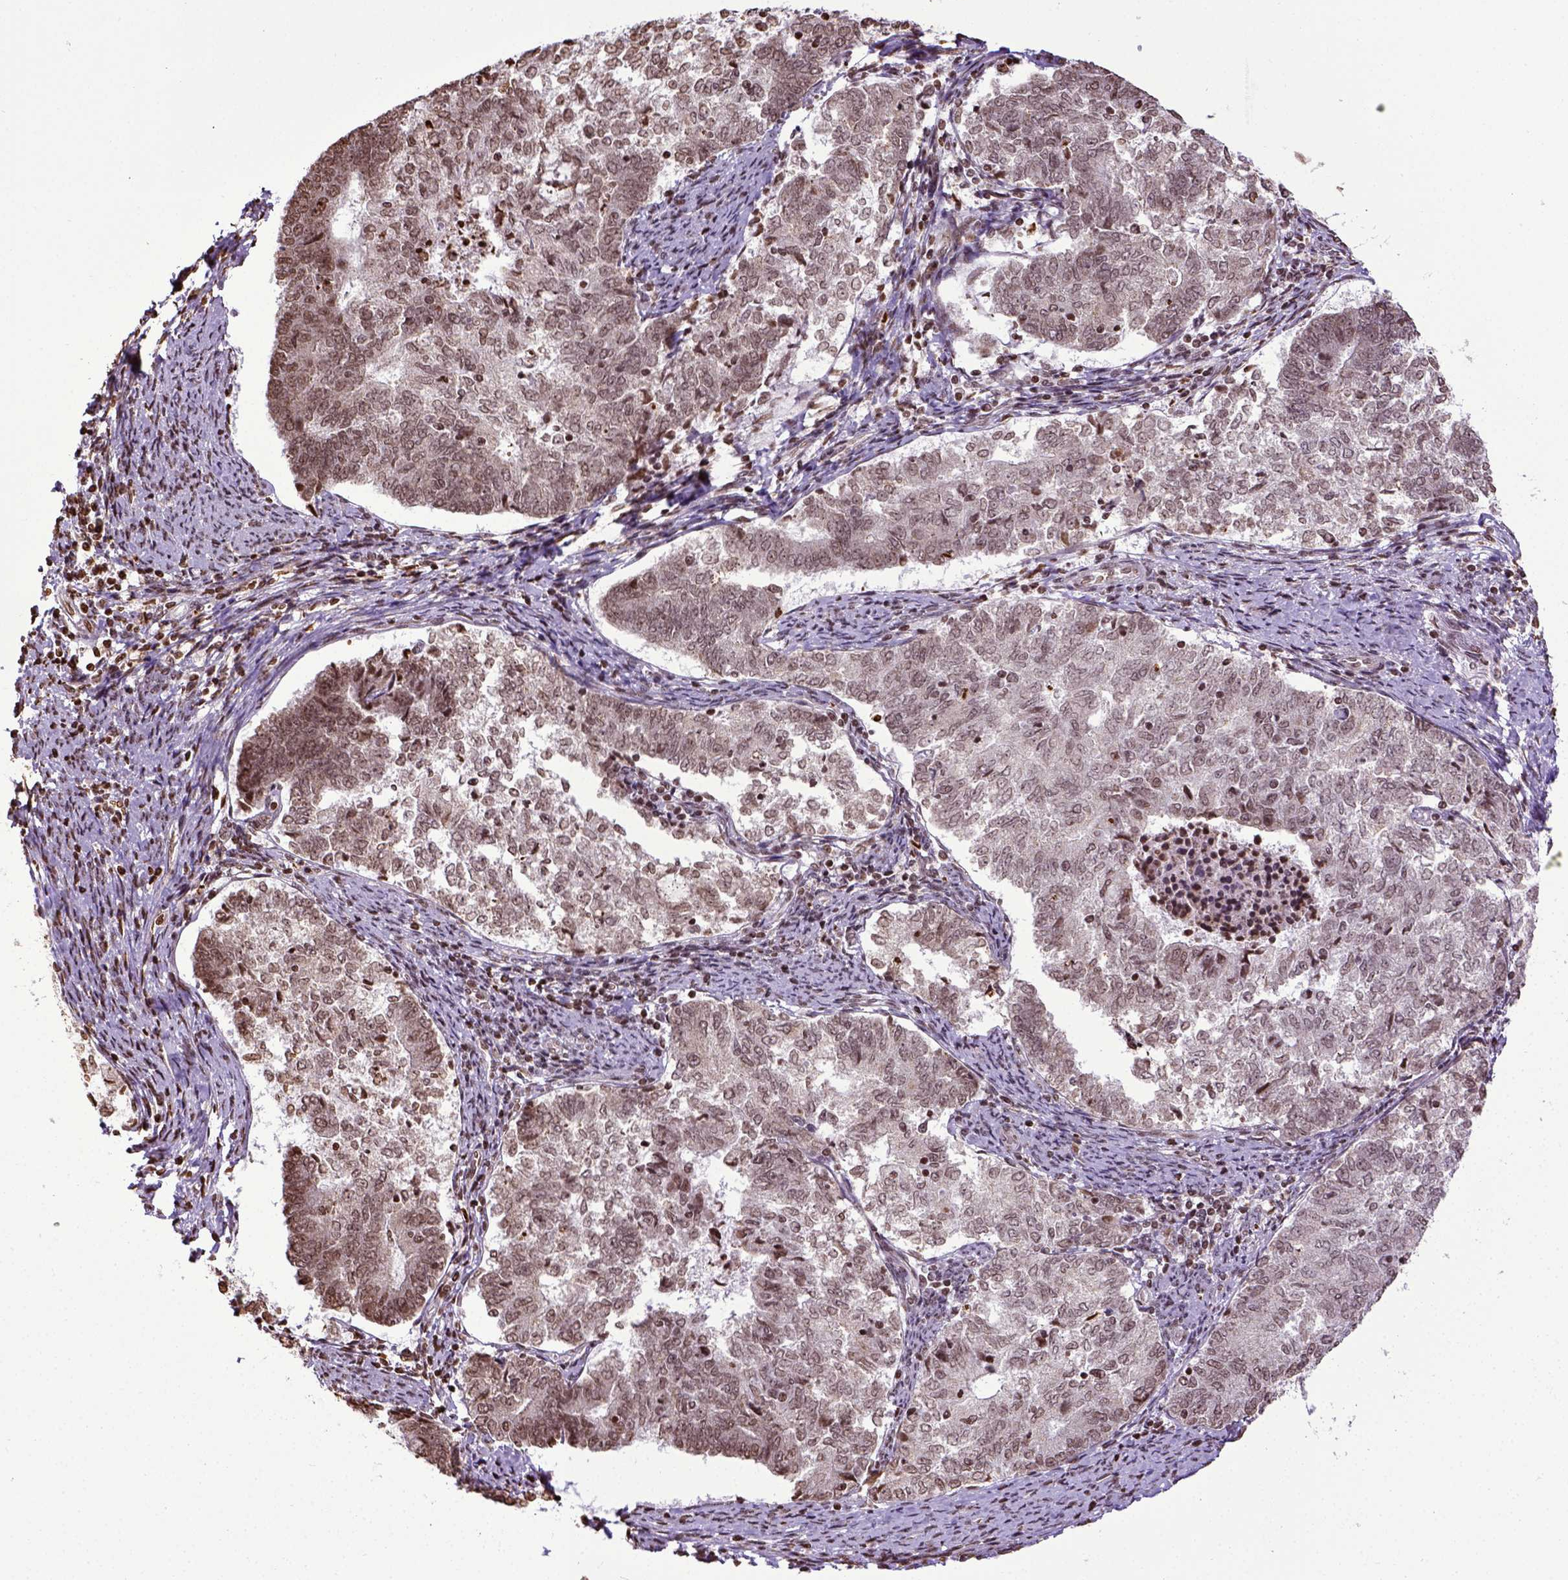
{"staining": {"intensity": "moderate", "quantity": "25%-75%", "location": "nuclear"}, "tissue": "endometrial cancer", "cell_type": "Tumor cells", "image_type": "cancer", "snomed": [{"axis": "morphology", "description": "Adenocarcinoma, NOS"}, {"axis": "topography", "description": "Endometrium"}], "caption": "Protein staining reveals moderate nuclear positivity in about 25%-75% of tumor cells in endometrial cancer.", "gene": "ZNF75D", "patient": {"sex": "female", "age": 65}}